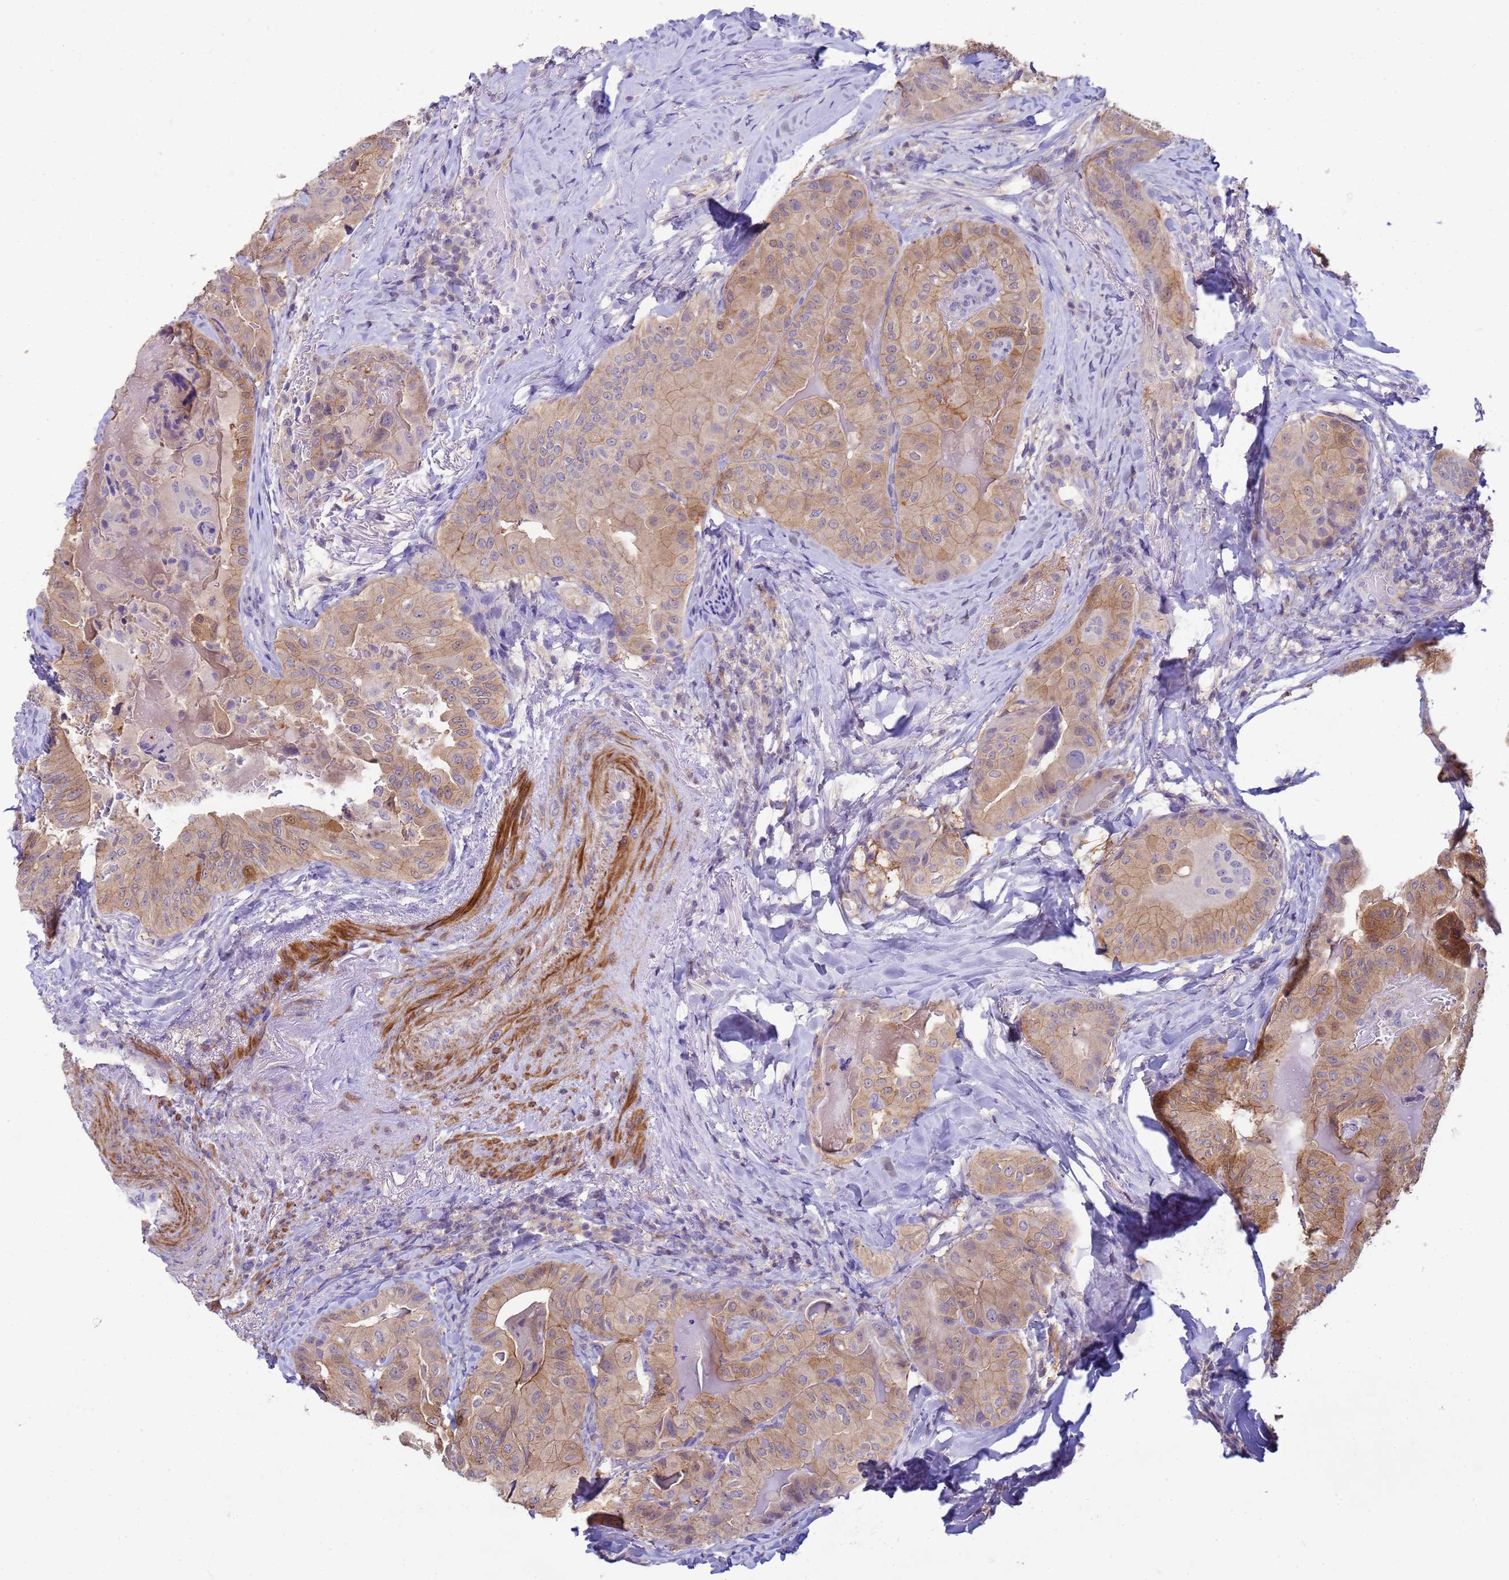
{"staining": {"intensity": "moderate", "quantity": "25%-75%", "location": "cytoplasmic/membranous,nuclear"}, "tissue": "thyroid cancer", "cell_type": "Tumor cells", "image_type": "cancer", "snomed": [{"axis": "morphology", "description": "Papillary adenocarcinoma, NOS"}, {"axis": "topography", "description": "Thyroid gland"}], "caption": "Immunohistochemistry of human thyroid cancer exhibits medium levels of moderate cytoplasmic/membranous and nuclear expression in approximately 25%-75% of tumor cells.", "gene": "KLHL13", "patient": {"sex": "female", "age": 68}}